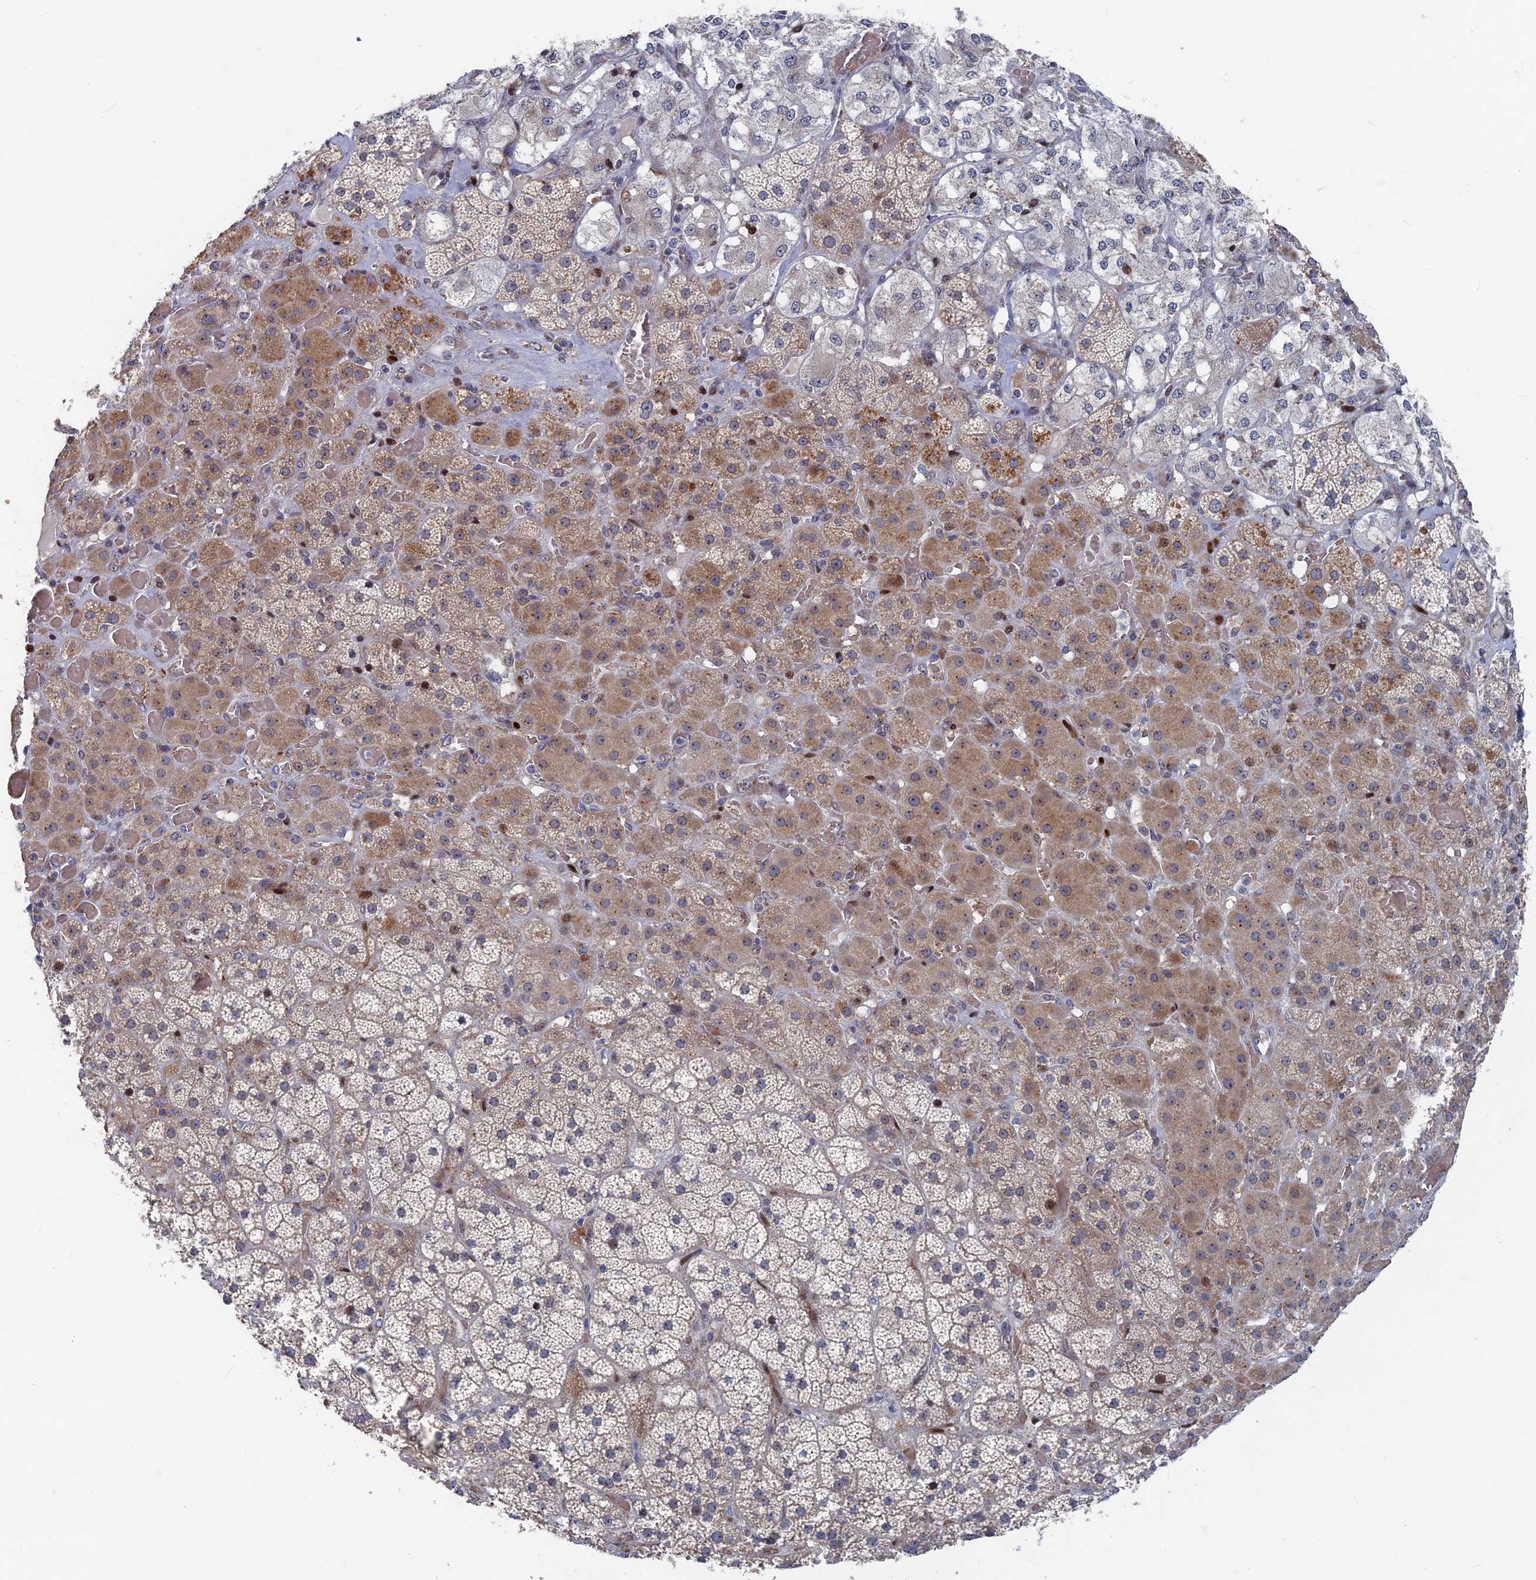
{"staining": {"intensity": "moderate", "quantity": "25%-75%", "location": "cytoplasmic/membranous,nuclear"}, "tissue": "adrenal gland", "cell_type": "Glandular cells", "image_type": "normal", "snomed": [{"axis": "morphology", "description": "Normal tissue, NOS"}, {"axis": "topography", "description": "Adrenal gland"}], "caption": "Adrenal gland stained with DAB immunohistochemistry reveals medium levels of moderate cytoplasmic/membranous,nuclear expression in approximately 25%-75% of glandular cells. Nuclei are stained in blue.", "gene": "SH3D21", "patient": {"sex": "male", "age": 57}}